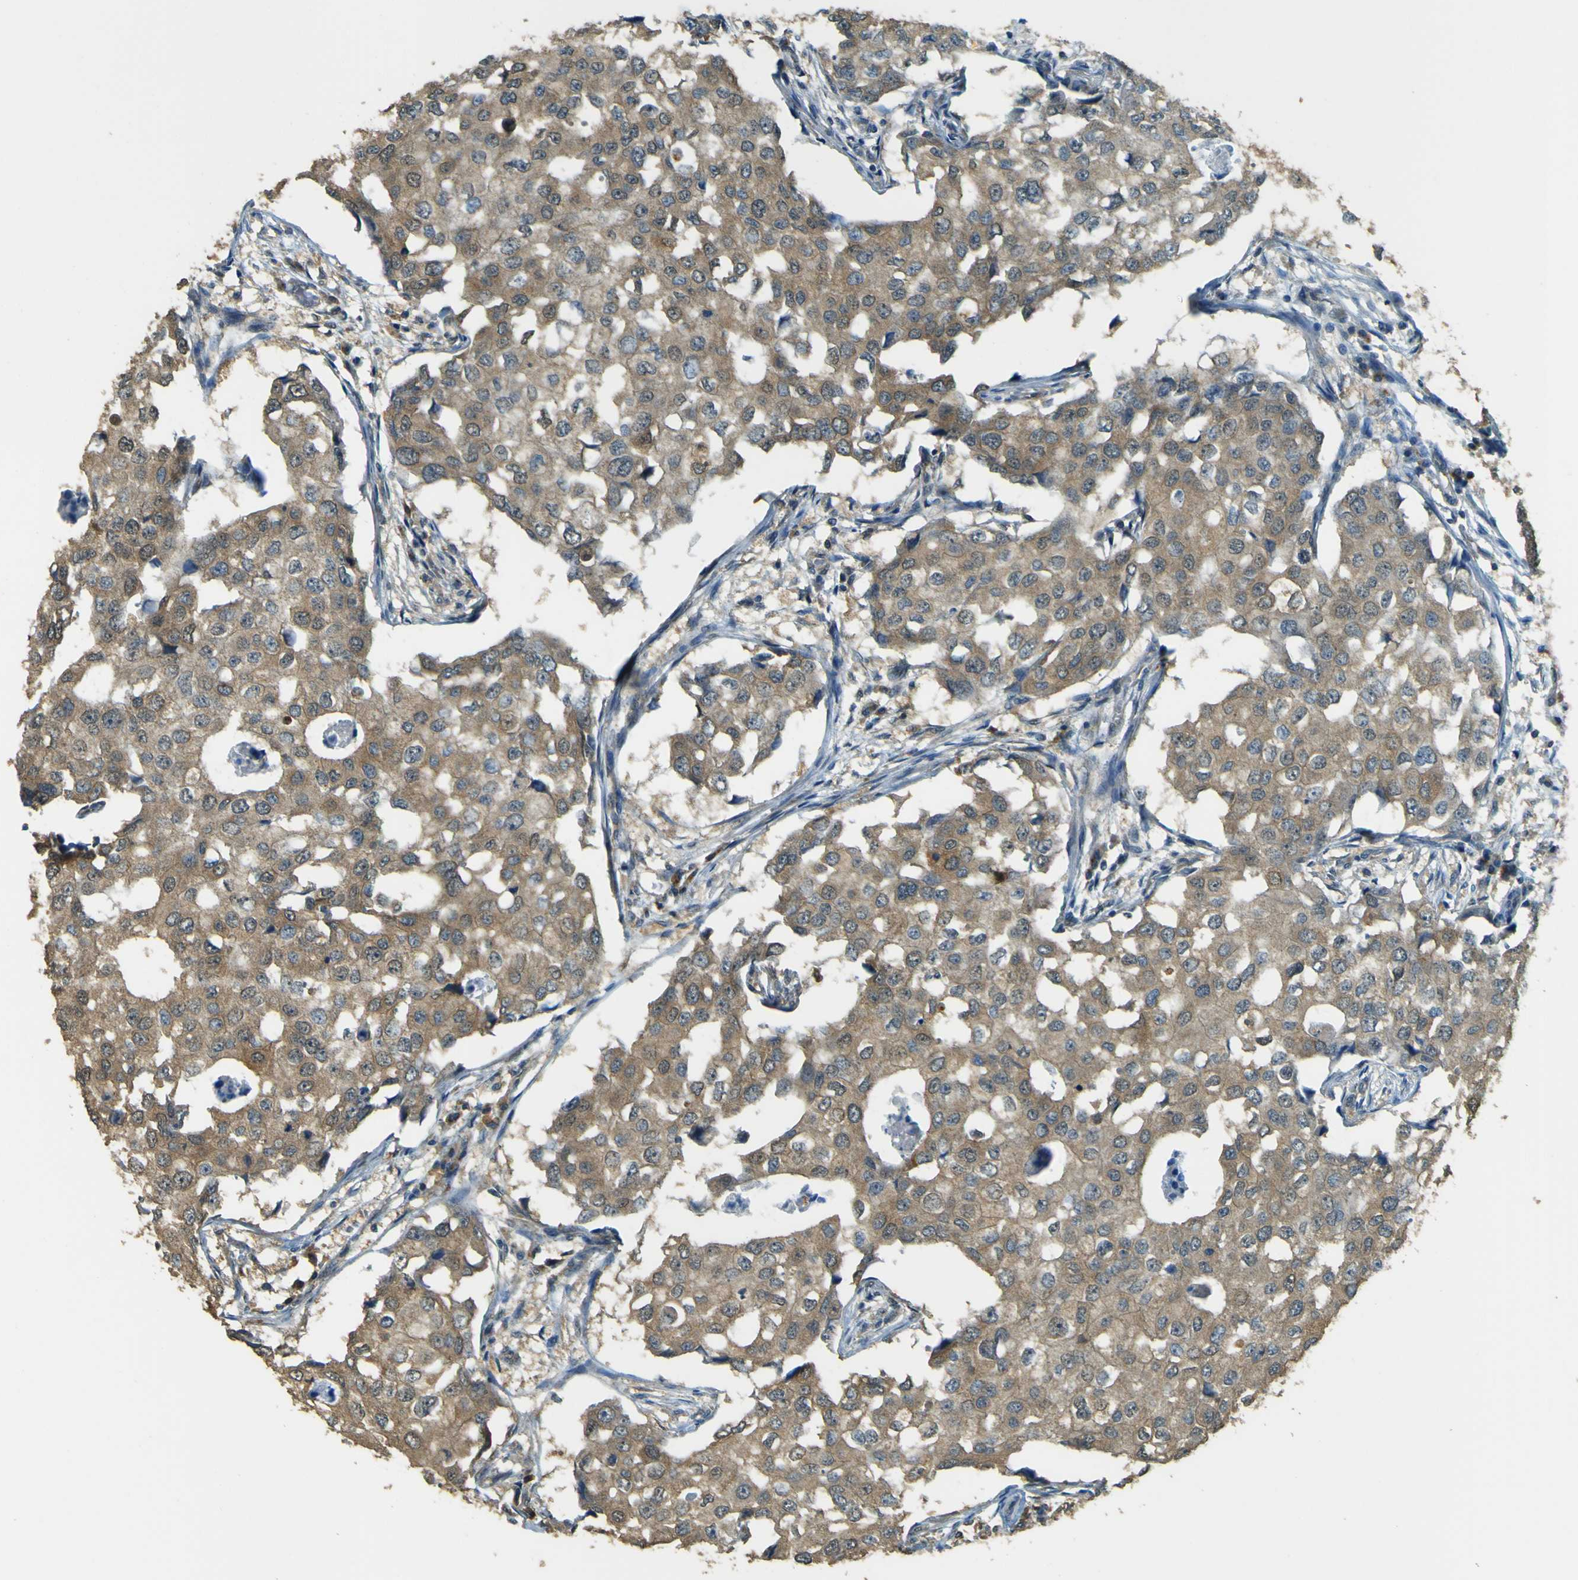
{"staining": {"intensity": "moderate", "quantity": ">75%", "location": "cytoplasmic/membranous"}, "tissue": "breast cancer", "cell_type": "Tumor cells", "image_type": "cancer", "snomed": [{"axis": "morphology", "description": "Duct carcinoma"}, {"axis": "topography", "description": "Breast"}], "caption": "IHC of human breast cancer reveals medium levels of moderate cytoplasmic/membranous staining in about >75% of tumor cells.", "gene": "GOLGA1", "patient": {"sex": "female", "age": 27}}